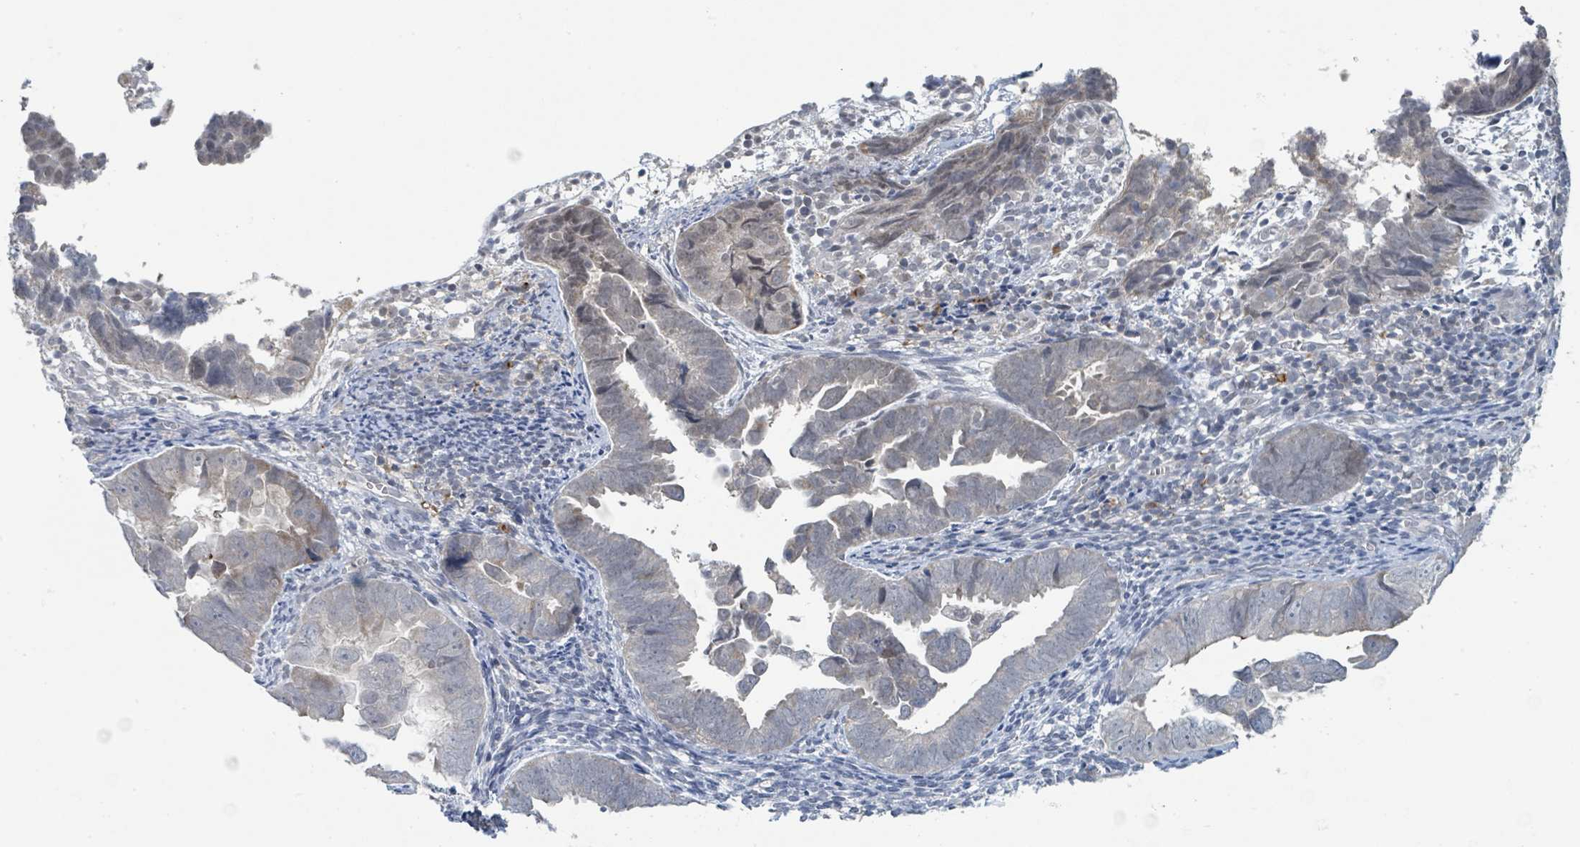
{"staining": {"intensity": "weak", "quantity": "<25%", "location": "cytoplasmic/membranous,nuclear"}, "tissue": "endometrial cancer", "cell_type": "Tumor cells", "image_type": "cancer", "snomed": [{"axis": "morphology", "description": "Adenocarcinoma, NOS"}, {"axis": "topography", "description": "Endometrium"}], "caption": "Immunohistochemistry (IHC) of human endometrial adenocarcinoma shows no expression in tumor cells.", "gene": "ANKRD55", "patient": {"sex": "female", "age": 75}}